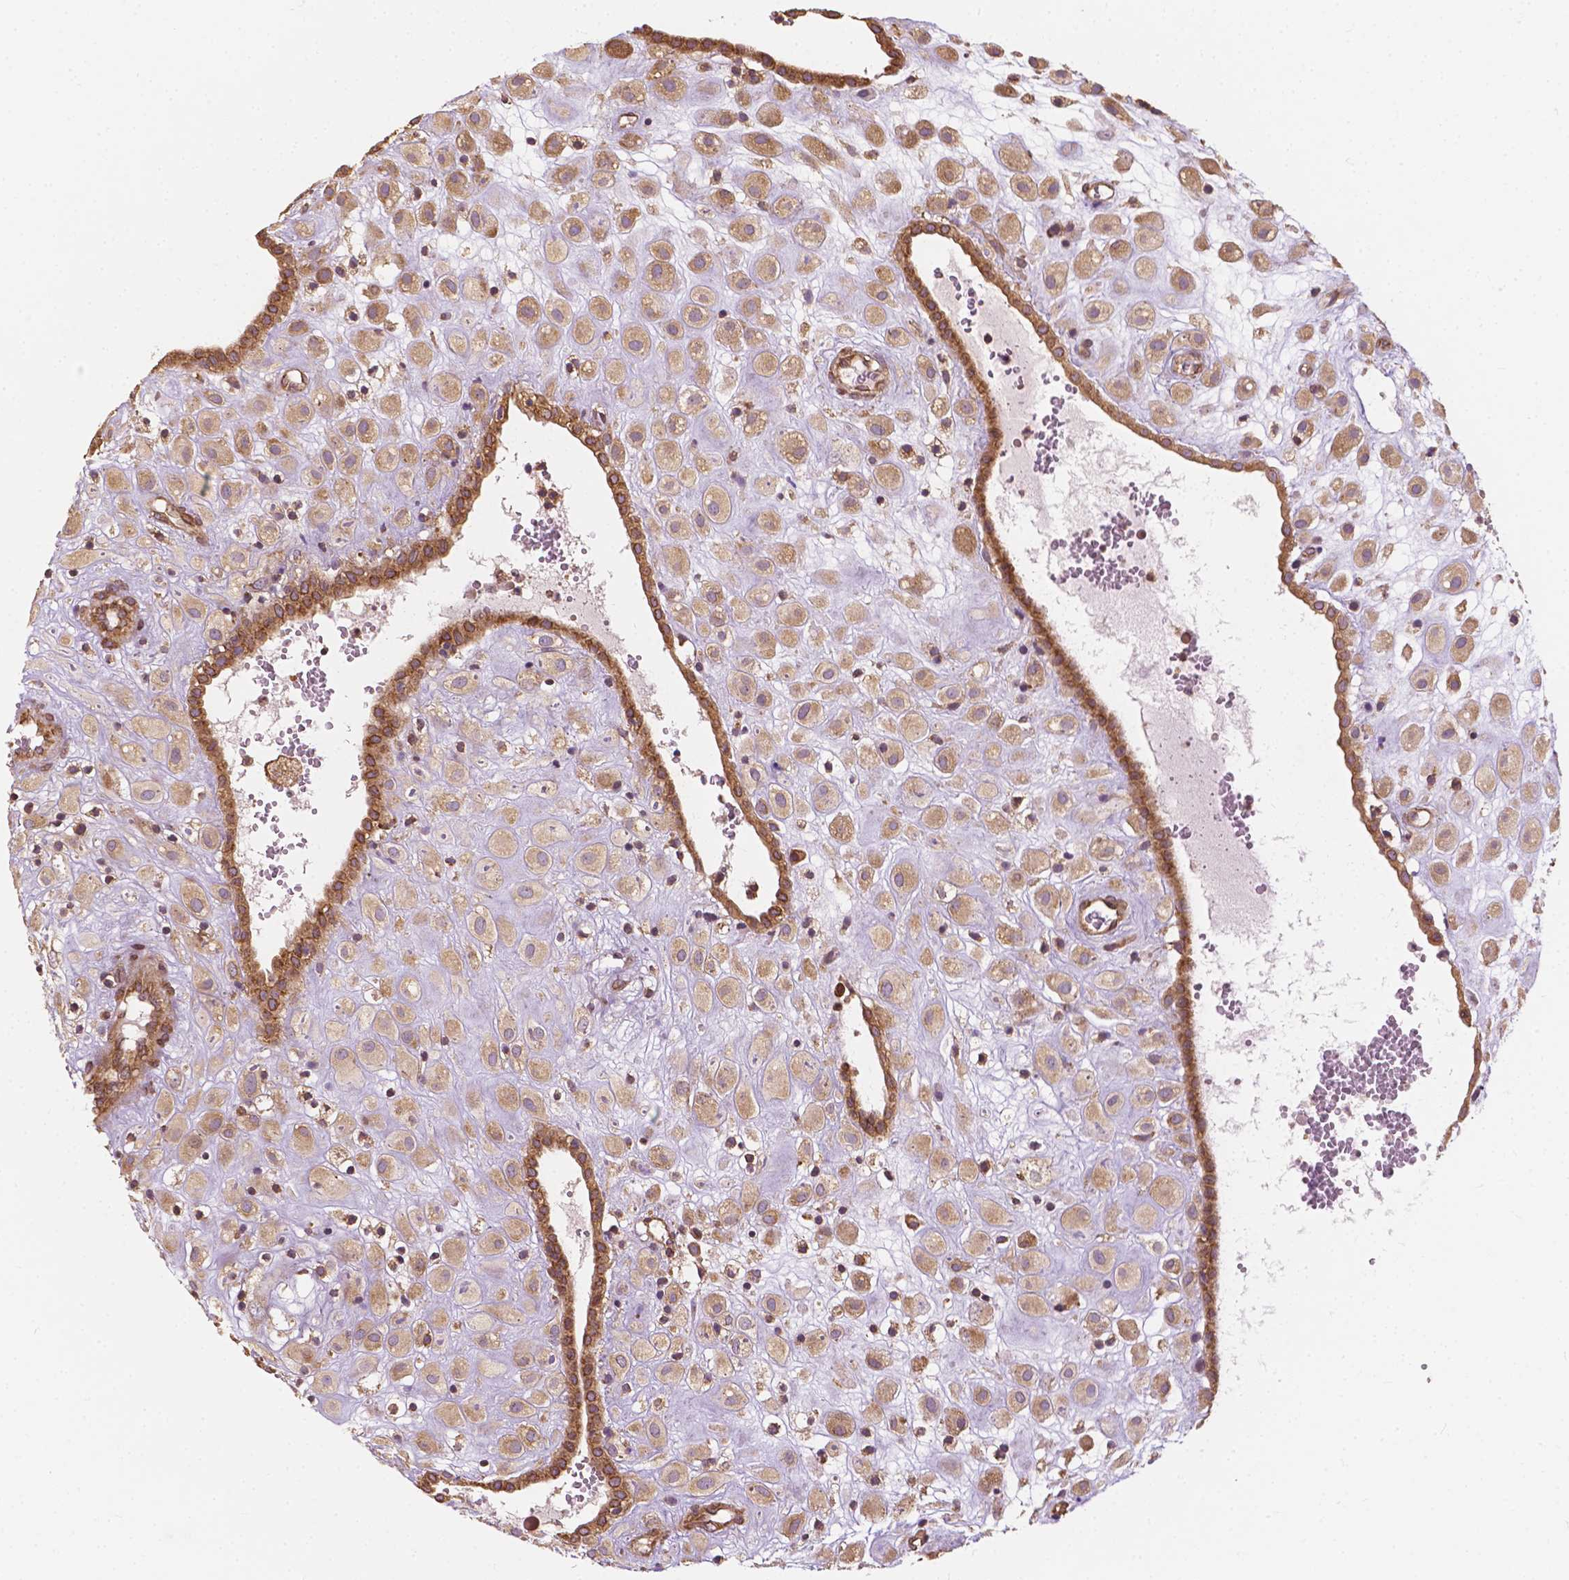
{"staining": {"intensity": "weak", "quantity": ">75%", "location": "cytoplasmic/membranous"}, "tissue": "placenta", "cell_type": "Decidual cells", "image_type": "normal", "snomed": [{"axis": "morphology", "description": "Normal tissue, NOS"}, {"axis": "topography", "description": "Placenta"}], "caption": "High-magnification brightfield microscopy of benign placenta stained with DAB (brown) and counterstained with hematoxylin (blue). decidual cells exhibit weak cytoplasmic/membranous staining is identified in approximately>75% of cells. Immunohistochemistry (ihc) stains the protein of interest in brown and the nuclei are stained blue.", "gene": "G3BP1", "patient": {"sex": "female", "age": 24}}